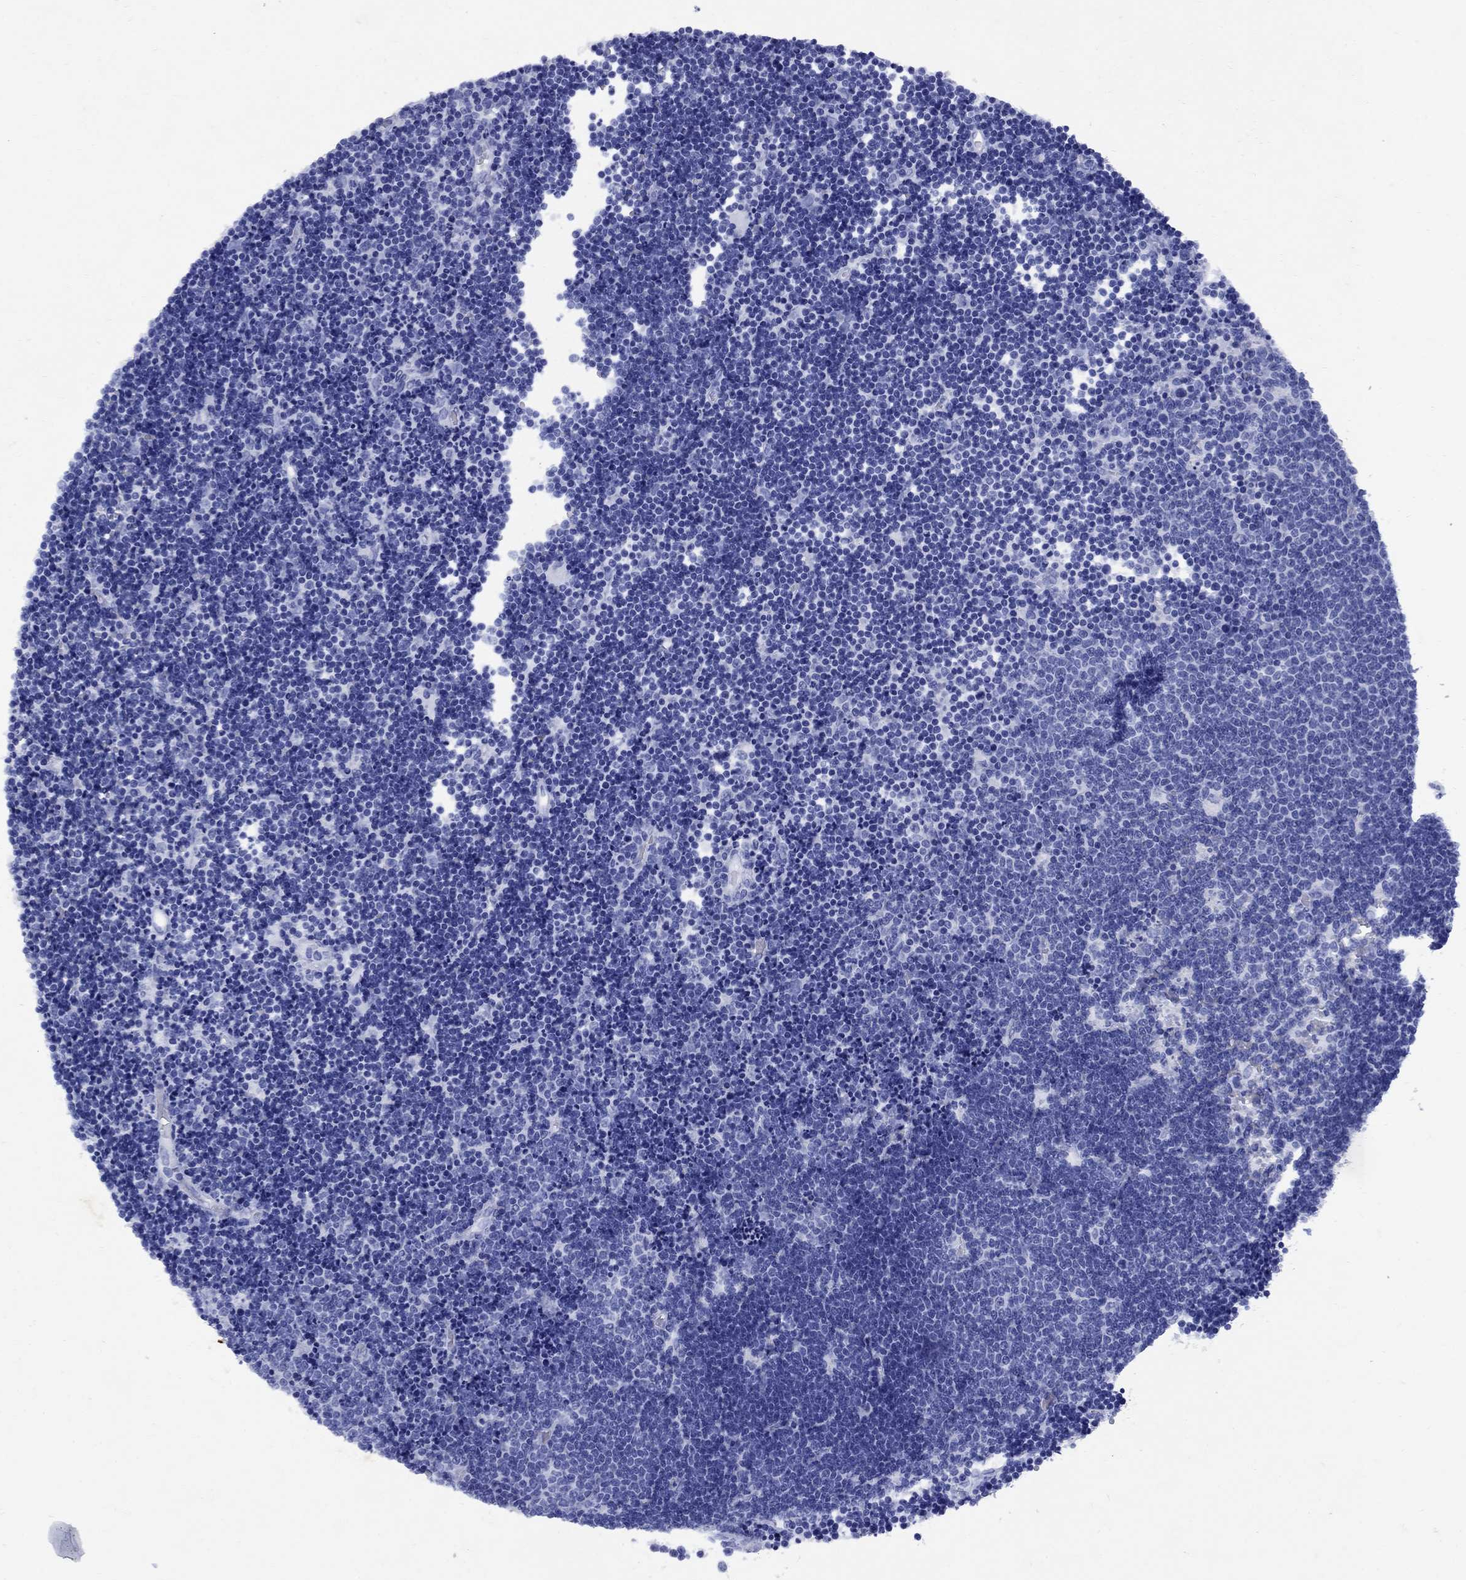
{"staining": {"intensity": "negative", "quantity": "none", "location": "none"}, "tissue": "lymphoma", "cell_type": "Tumor cells", "image_type": "cancer", "snomed": [{"axis": "morphology", "description": "Malignant lymphoma, non-Hodgkin's type, Low grade"}, {"axis": "topography", "description": "Brain"}], "caption": "Photomicrograph shows no protein expression in tumor cells of low-grade malignant lymphoma, non-Hodgkin's type tissue.", "gene": "CD1A", "patient": {"sex": "female", "age": 66}}